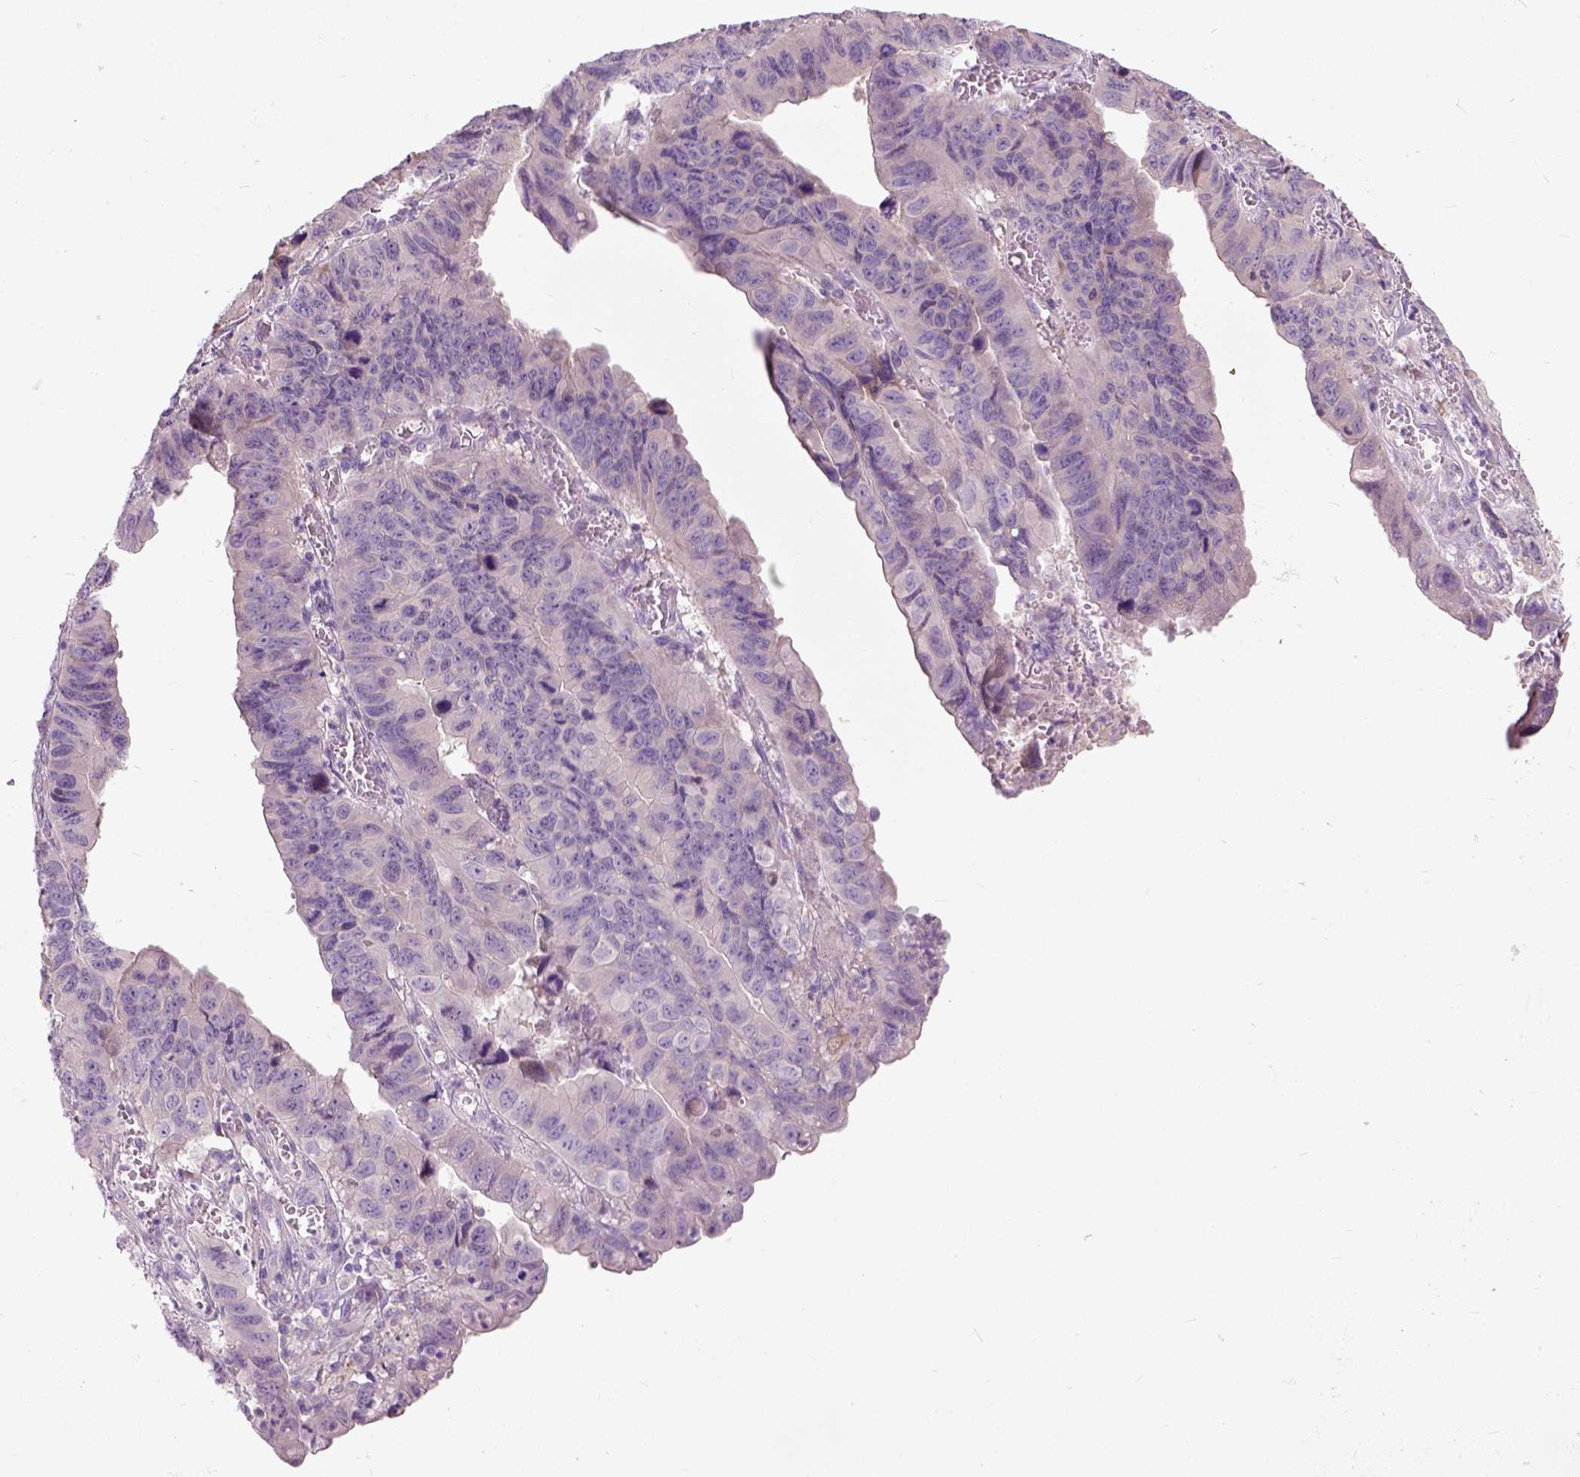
{"staining": {"intensity": "negative", "quantity": "none", "location": "none"}, "tissue": "stomach cancer", "cell_type": "Tumor cells", "image_type": "cancer", "snomed": [{"axis": "morphology", "description": "Adenocarcinoma, NOS"}, {"axis": "topography", "description": "Stomach, lower"}], "caption": "This is a photomicrograph of immunohistochemistry (IHC) staining of stomach cancer, which shows no positivity in tumor cells.", "gene": "TRIM72", "patient": {"sex": "male", "age": 77}}